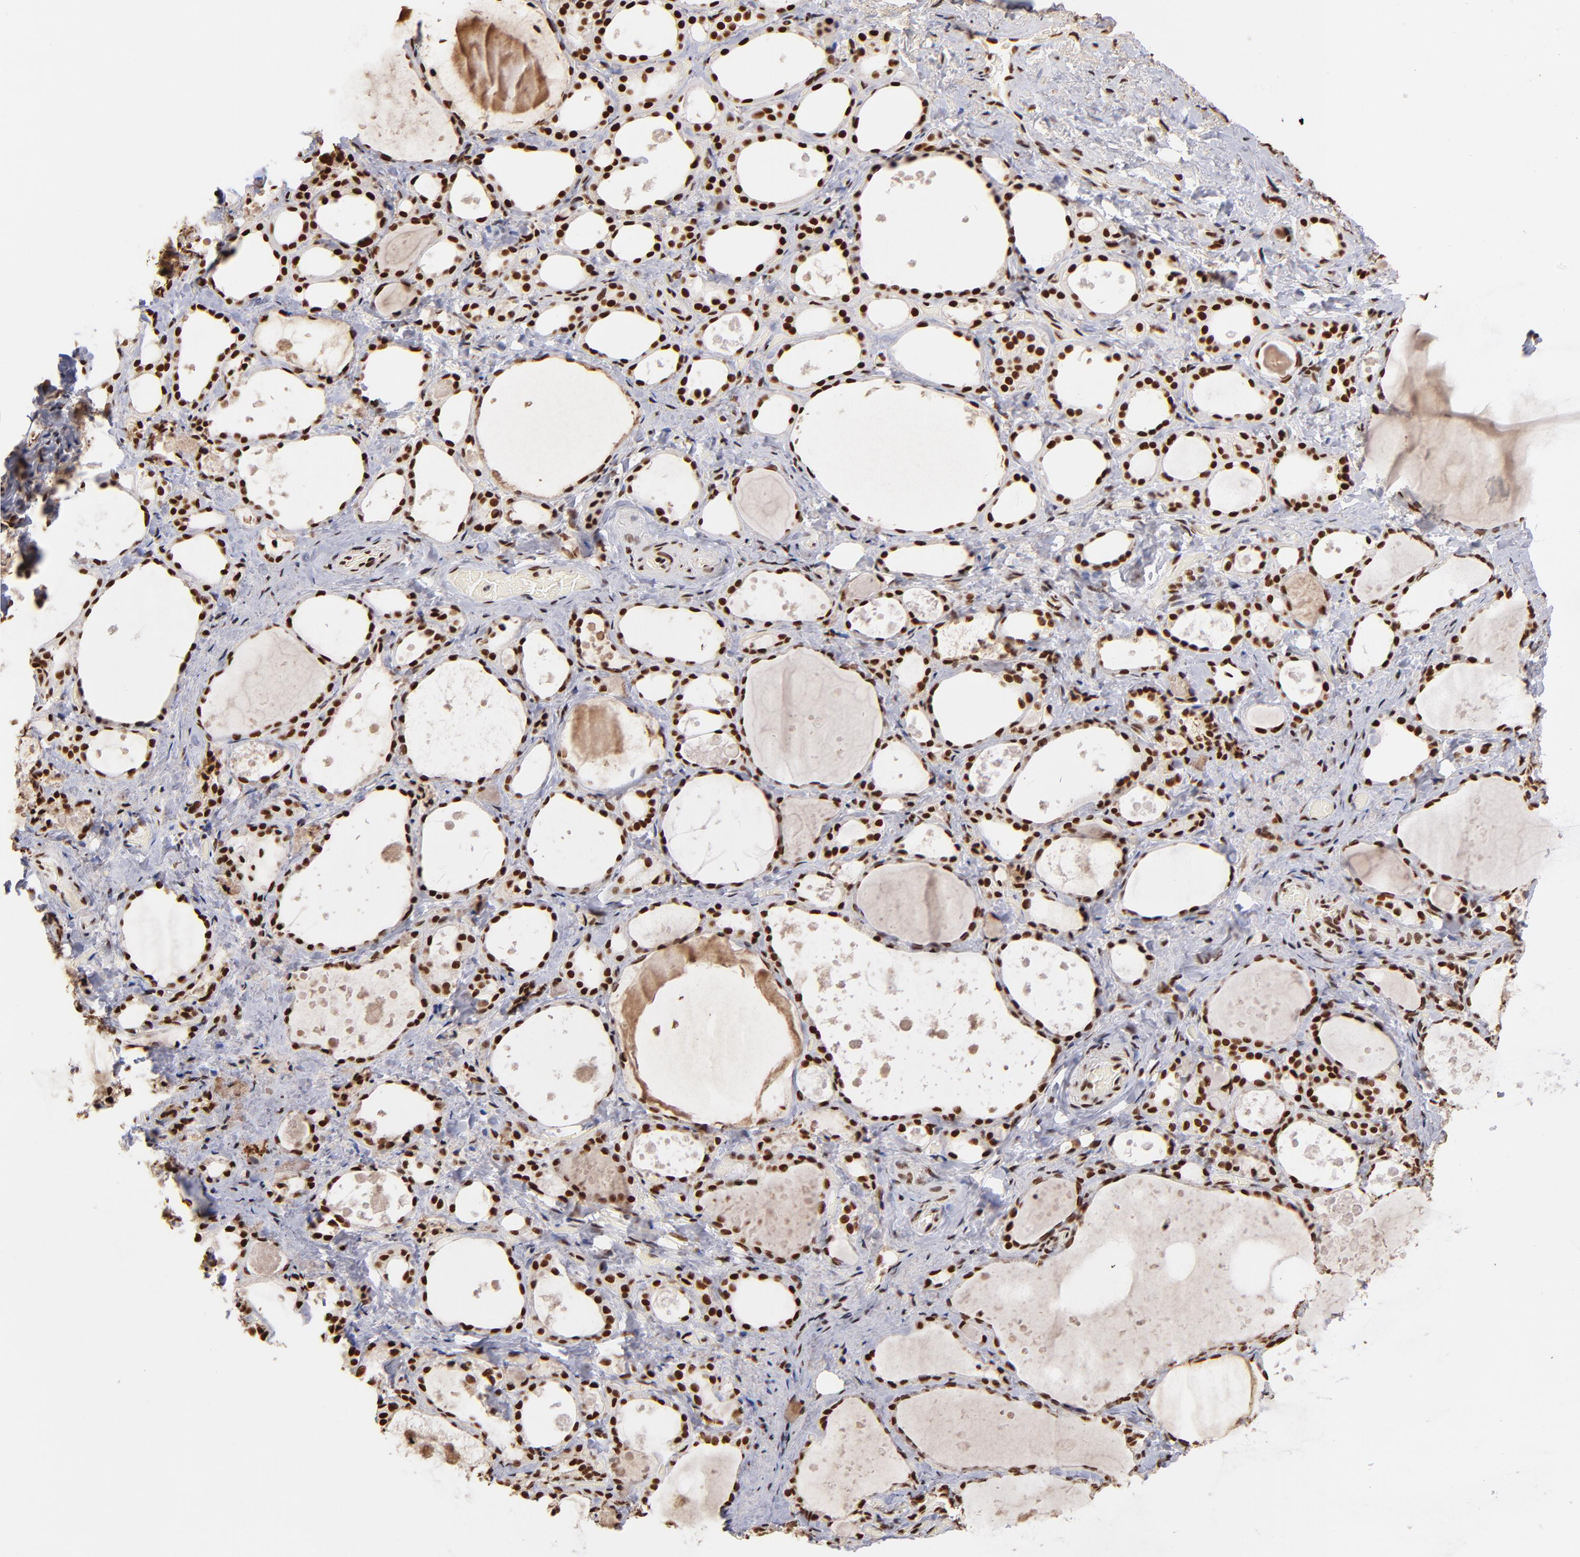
{"staining": {"intensity": "strong", "quantity": ">75%", "location": "nuclear"}, "tissue": "thyroid gland", "cell_type": "Glandular cells", "image_type": "normal", "snomed": [{"axis": "morphology", "description": "Normal tissue, NOS"}, {"axis": "topography", "description": "Thyroid gland"}], "caption": "This micrograph demonstrates IHC staining of benign thyroid gland, with high strong nuclear expression in approximately >75% of glandular cells.", "gene": "ZNF146", "patient": {"sex": "female", "age": 75}}